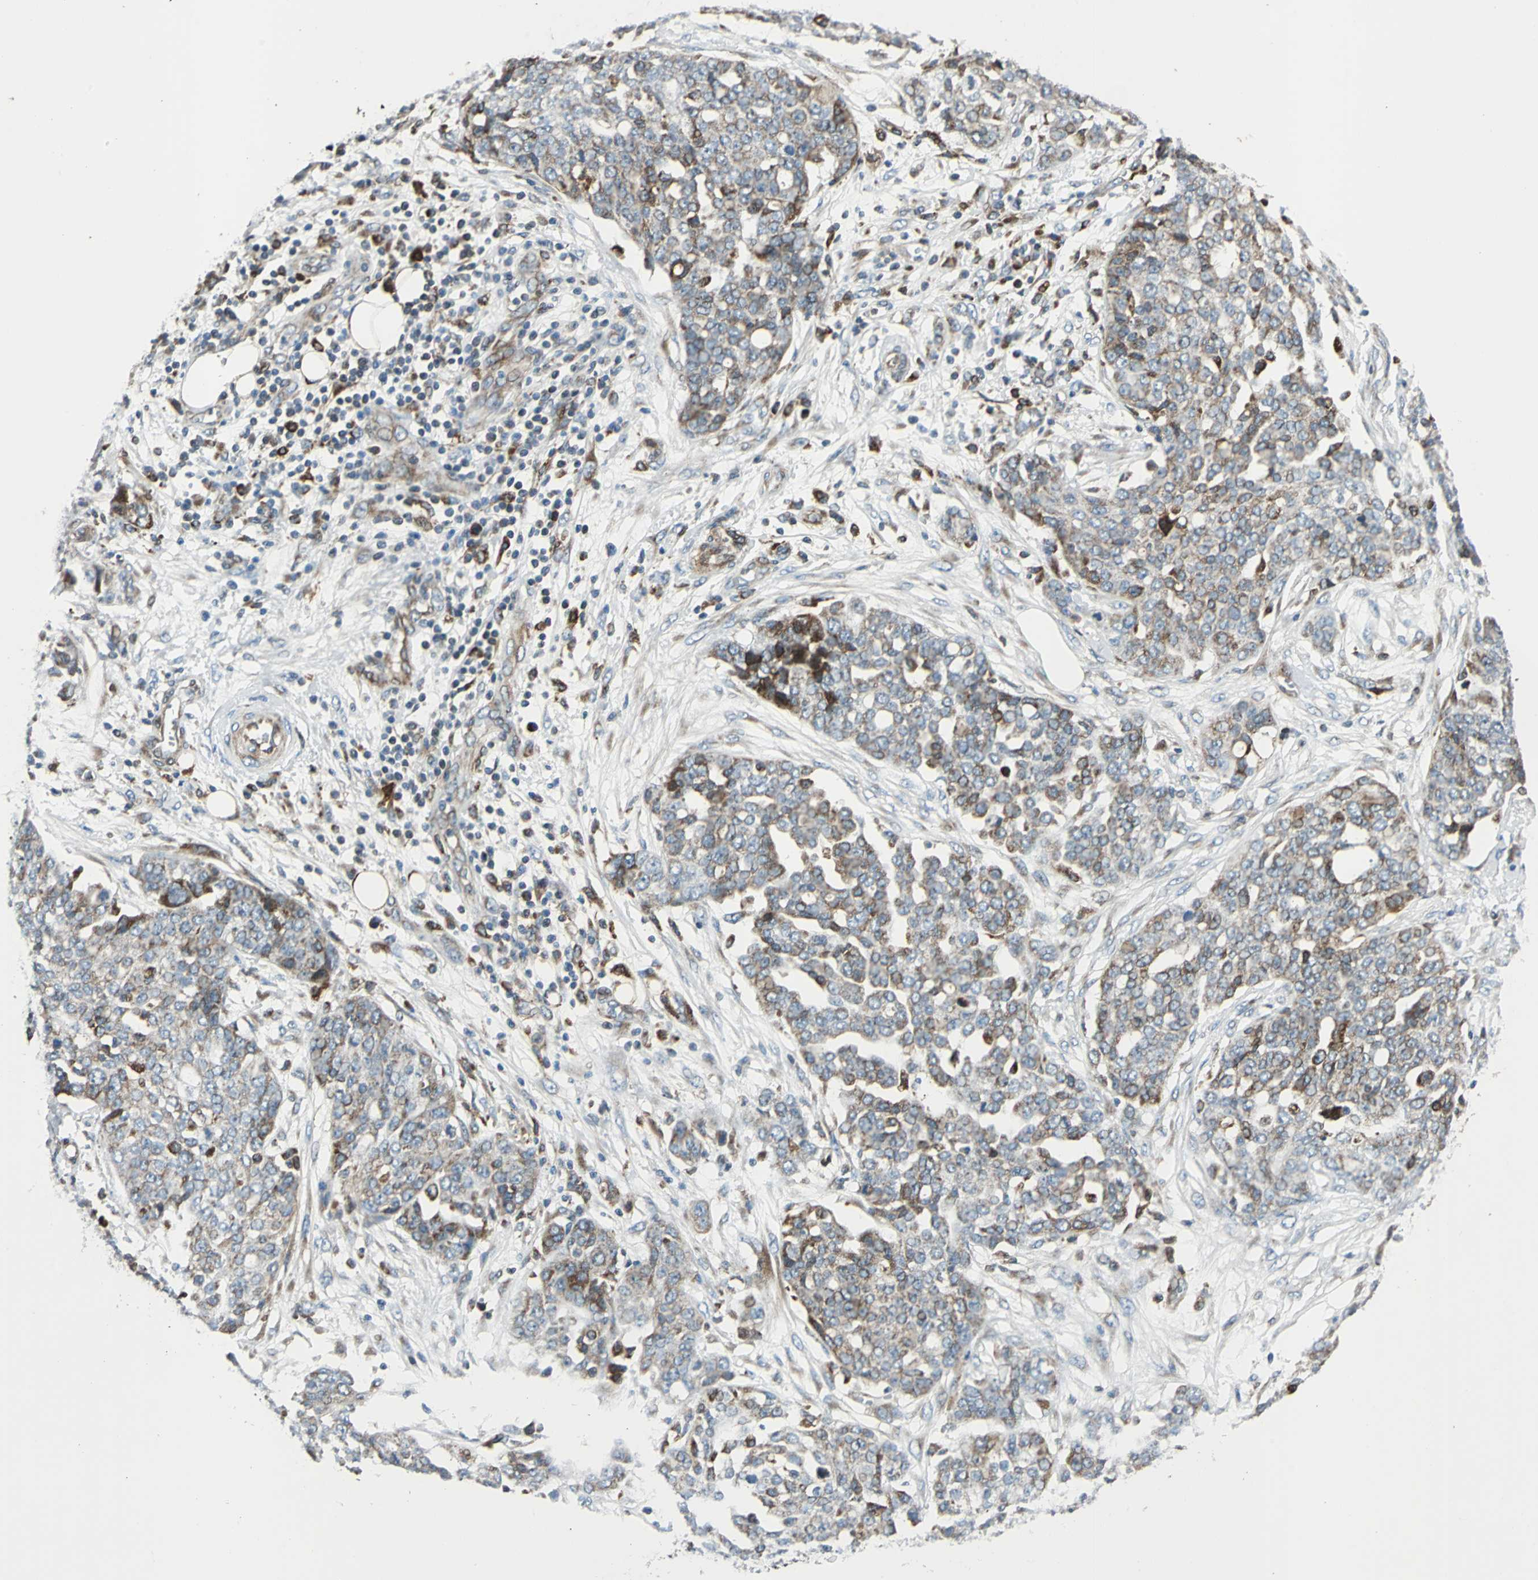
{"staining": {"intensity": "strong", "quantity": "25%-75%", "location": "cytoplasmic/membranous"}, "tissue": "ovarian cancer", "cell_type": "Tumor cells", "image_type": "cancer", "snomed": [{"axis": "morphology", "description": "Cystadenocarcinoma, serous, NOS"}, {"axis": "topography", "description": "Soft tissue"}, {"axis": "topography", "description": "Ovary"}], "caption": "Immunohistochemistry photomicrograph of ovarian cancer stained for a protein (brown), which reveals high levels of strong cytoplasmic/membranous staining in approximately 25%-75% of tumor cells.", "gene": "HTATIP2", "patient": {"sex": "female", "age": 57}}